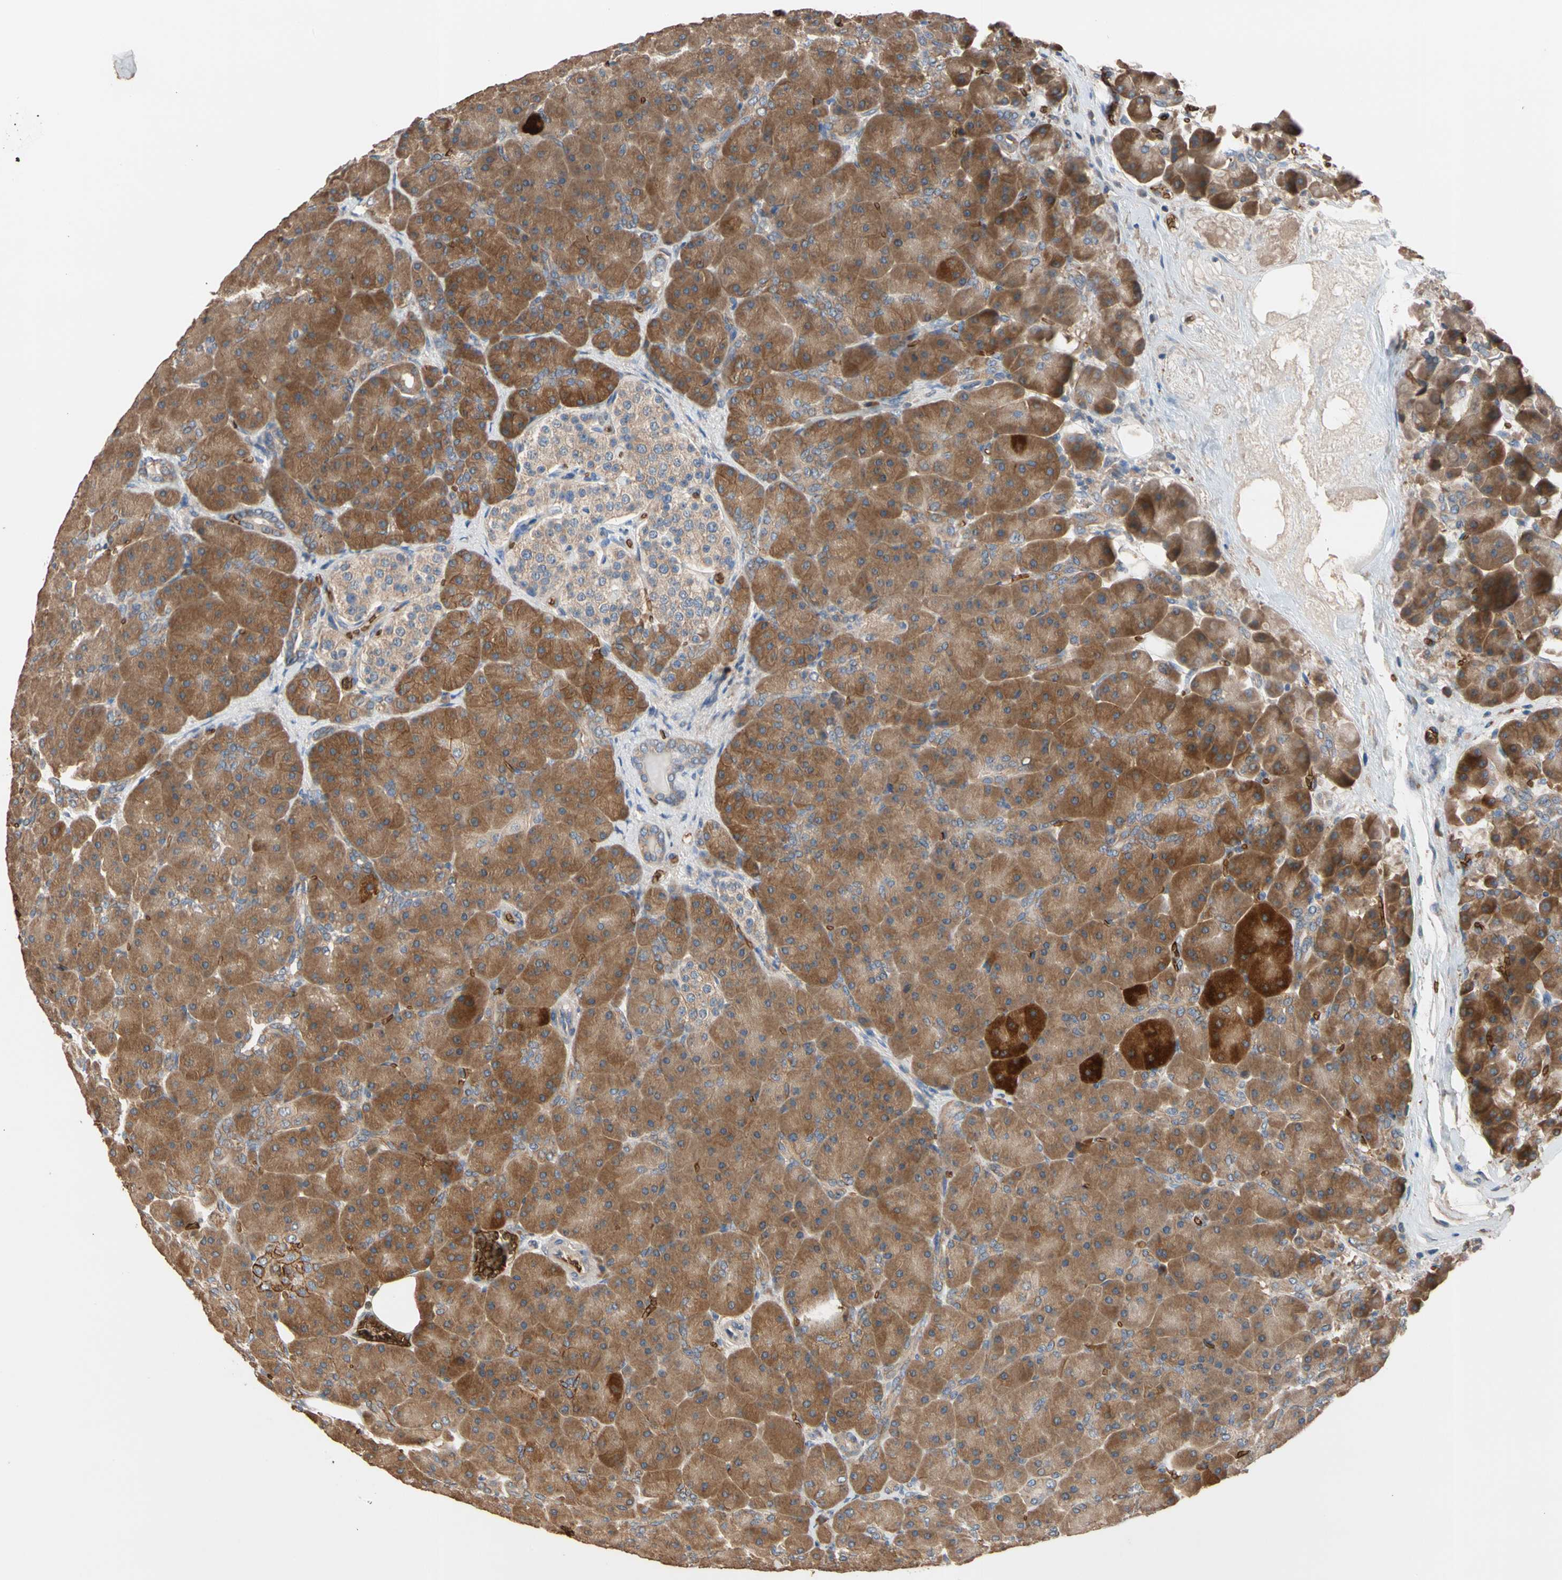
{"staining": {"intensity": "moderate", "quantity": ">75%", "location": "cytoplasmic/membranous"}, "tissue": "pancreas", "cell_type": "Exocrine glandular cells", "image_type": "normal", "snomed": [{"axis": "morphology", "description": "Normal tissue, NOS"}, {"axis": "topography", "description": "Pancreas"}], "caption": "Exocrine glandular cells exhibit medium levels of moderate cytoplasmic/membranous positivity in about >75% of cells in benign pancreas.", "gene": "RIOK2", "patient": {"sex": "male", "age": 66}}